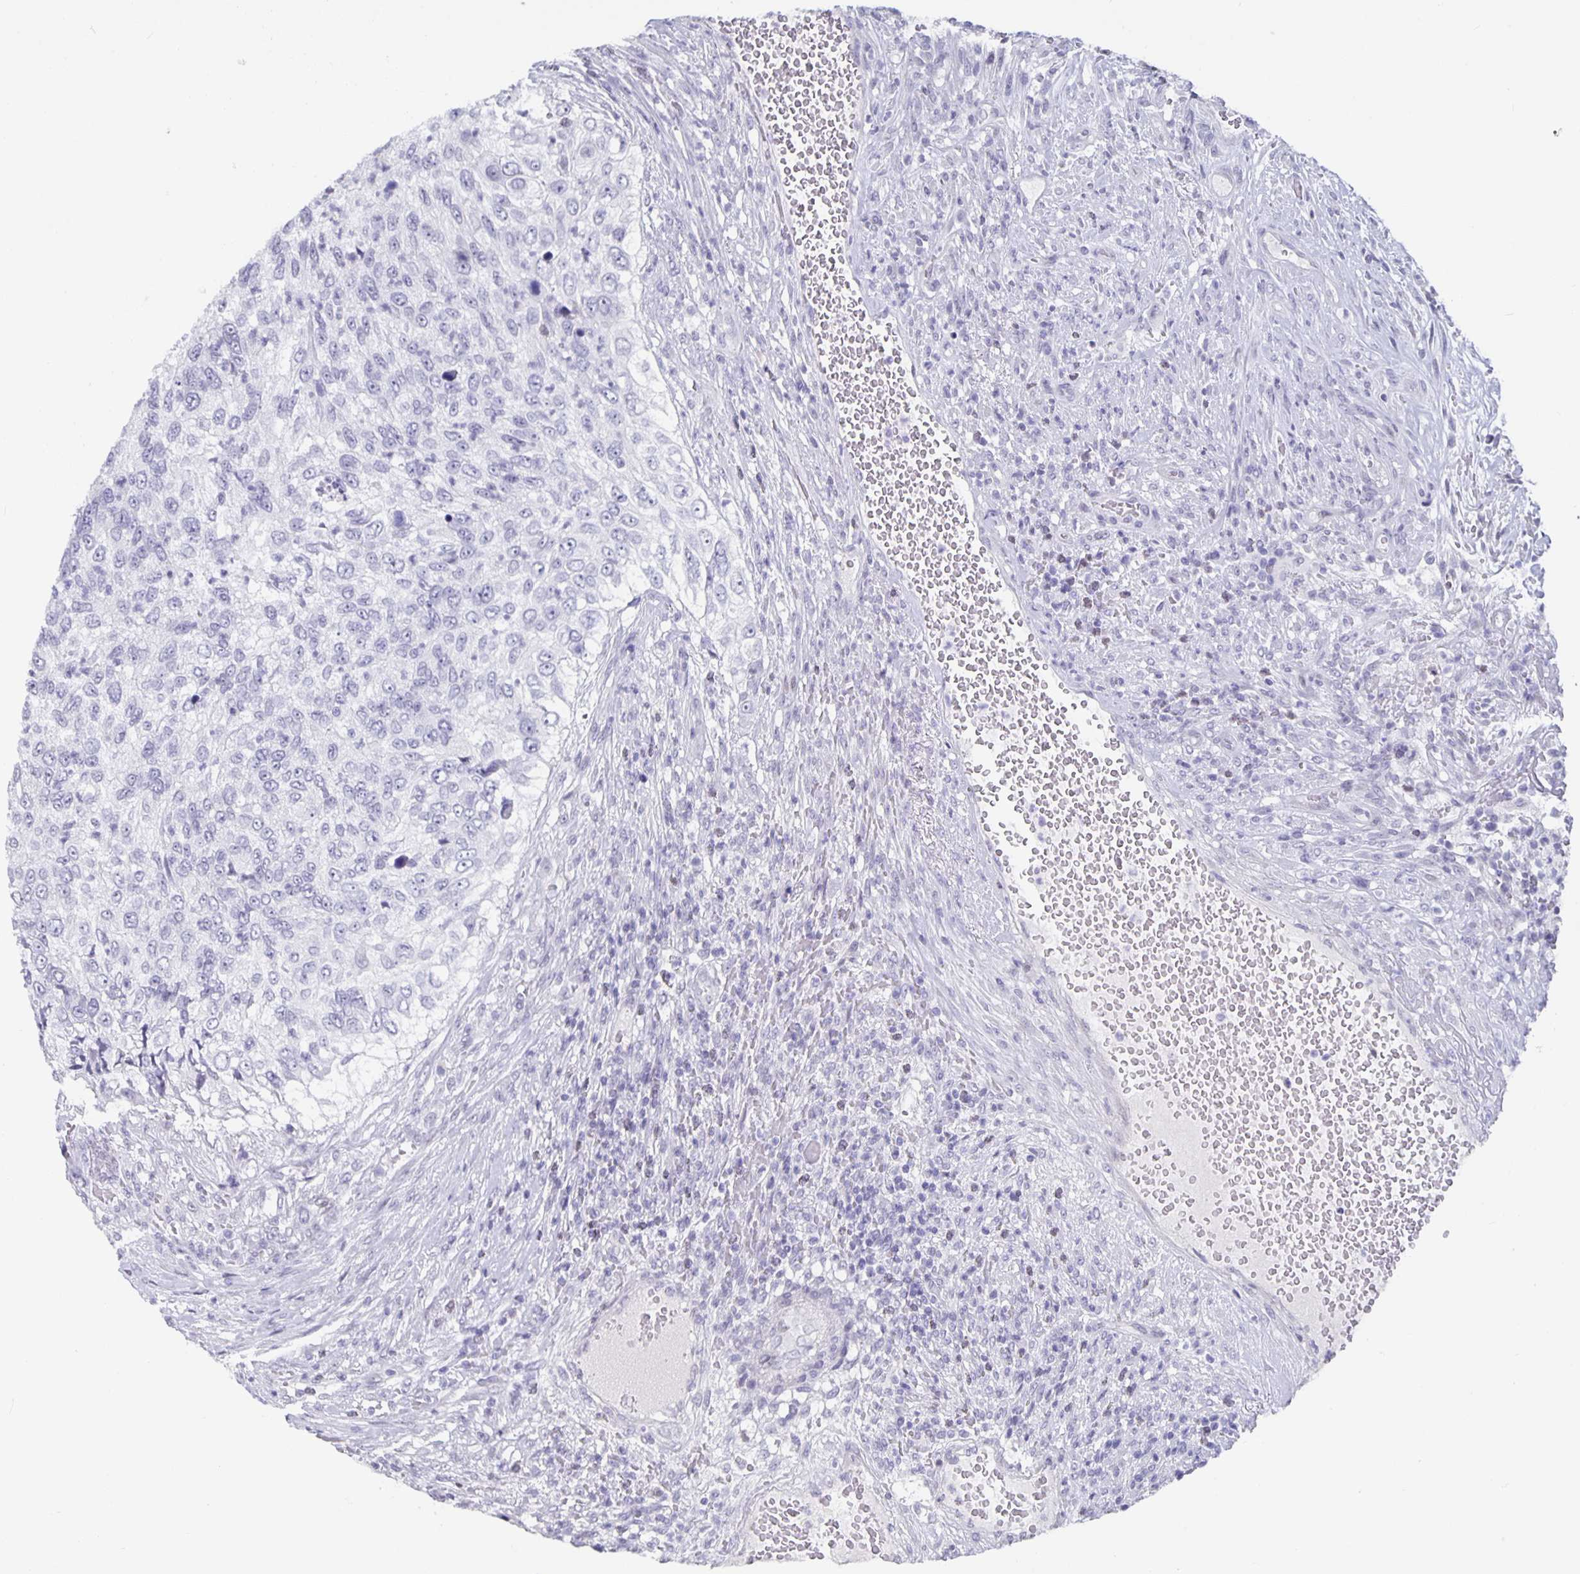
{"staining": {"intensity": "negative", "quantity": "none", "location": "none"}, "tissue": "urothelial cancer", "cell_type": "Tumor cells", "image_type": "cancer", "snomed": [{"axis": "morphology", "description": "Urothelial carcinoma, High grade"}, {"axis": "topography", "description": "Urinary bladder"}], "caption": "Tumor cells are negative for brown protein staining in urothelial cancer.", "gene": "OLIG2", "patient": {"sex": "female", "age": 60}}